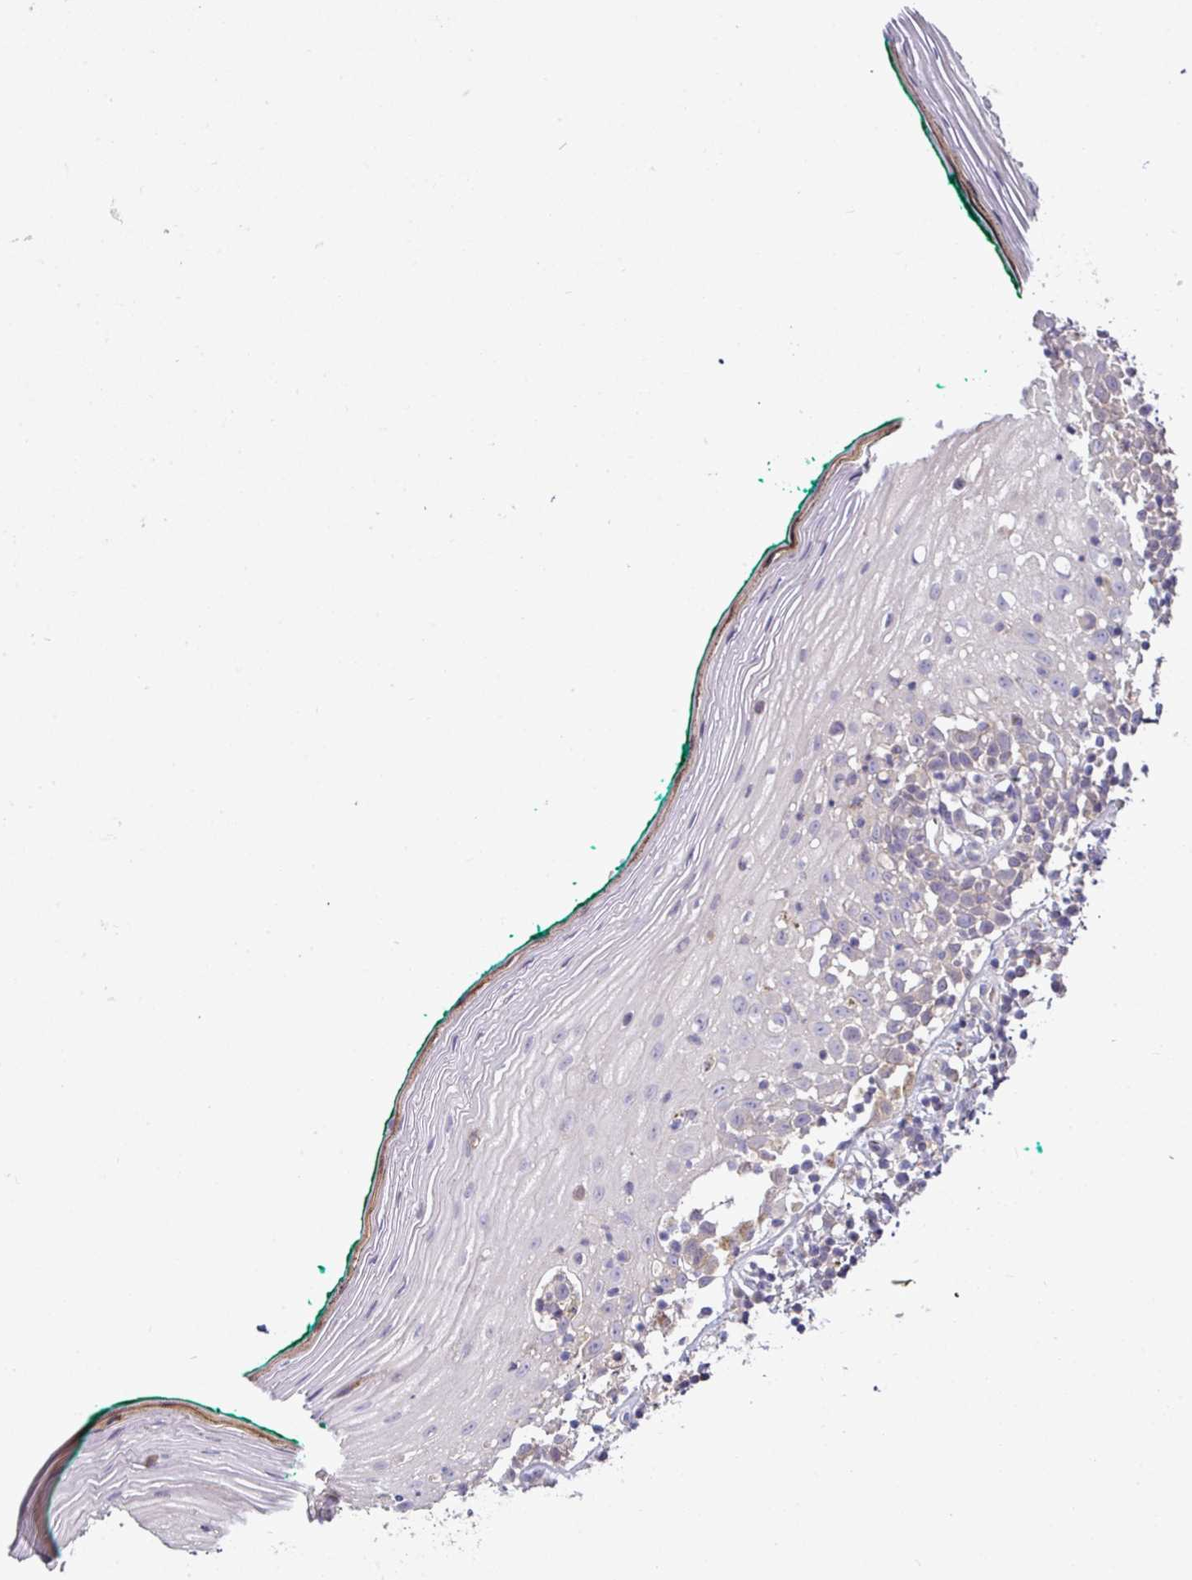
{"staining": {"intensity": "negative", "quantity": "none", "location": "none"}, "tissue": "oral mucosa", "cell_type": "Squamous epithelial cells", "image_type": "normal", "snomed": [{"axis": "morphology", "description": "Normal tissue, NOS"}, {"axis": "topography", "description": "Oral tissue"}], "caption": "Immunohistochemistry of unremarkable oral mucosa exhibits no positivity in squamous epithelial cells.", "gene": "SLAMF6", "patient": {"sex": "female", "age": 83}}